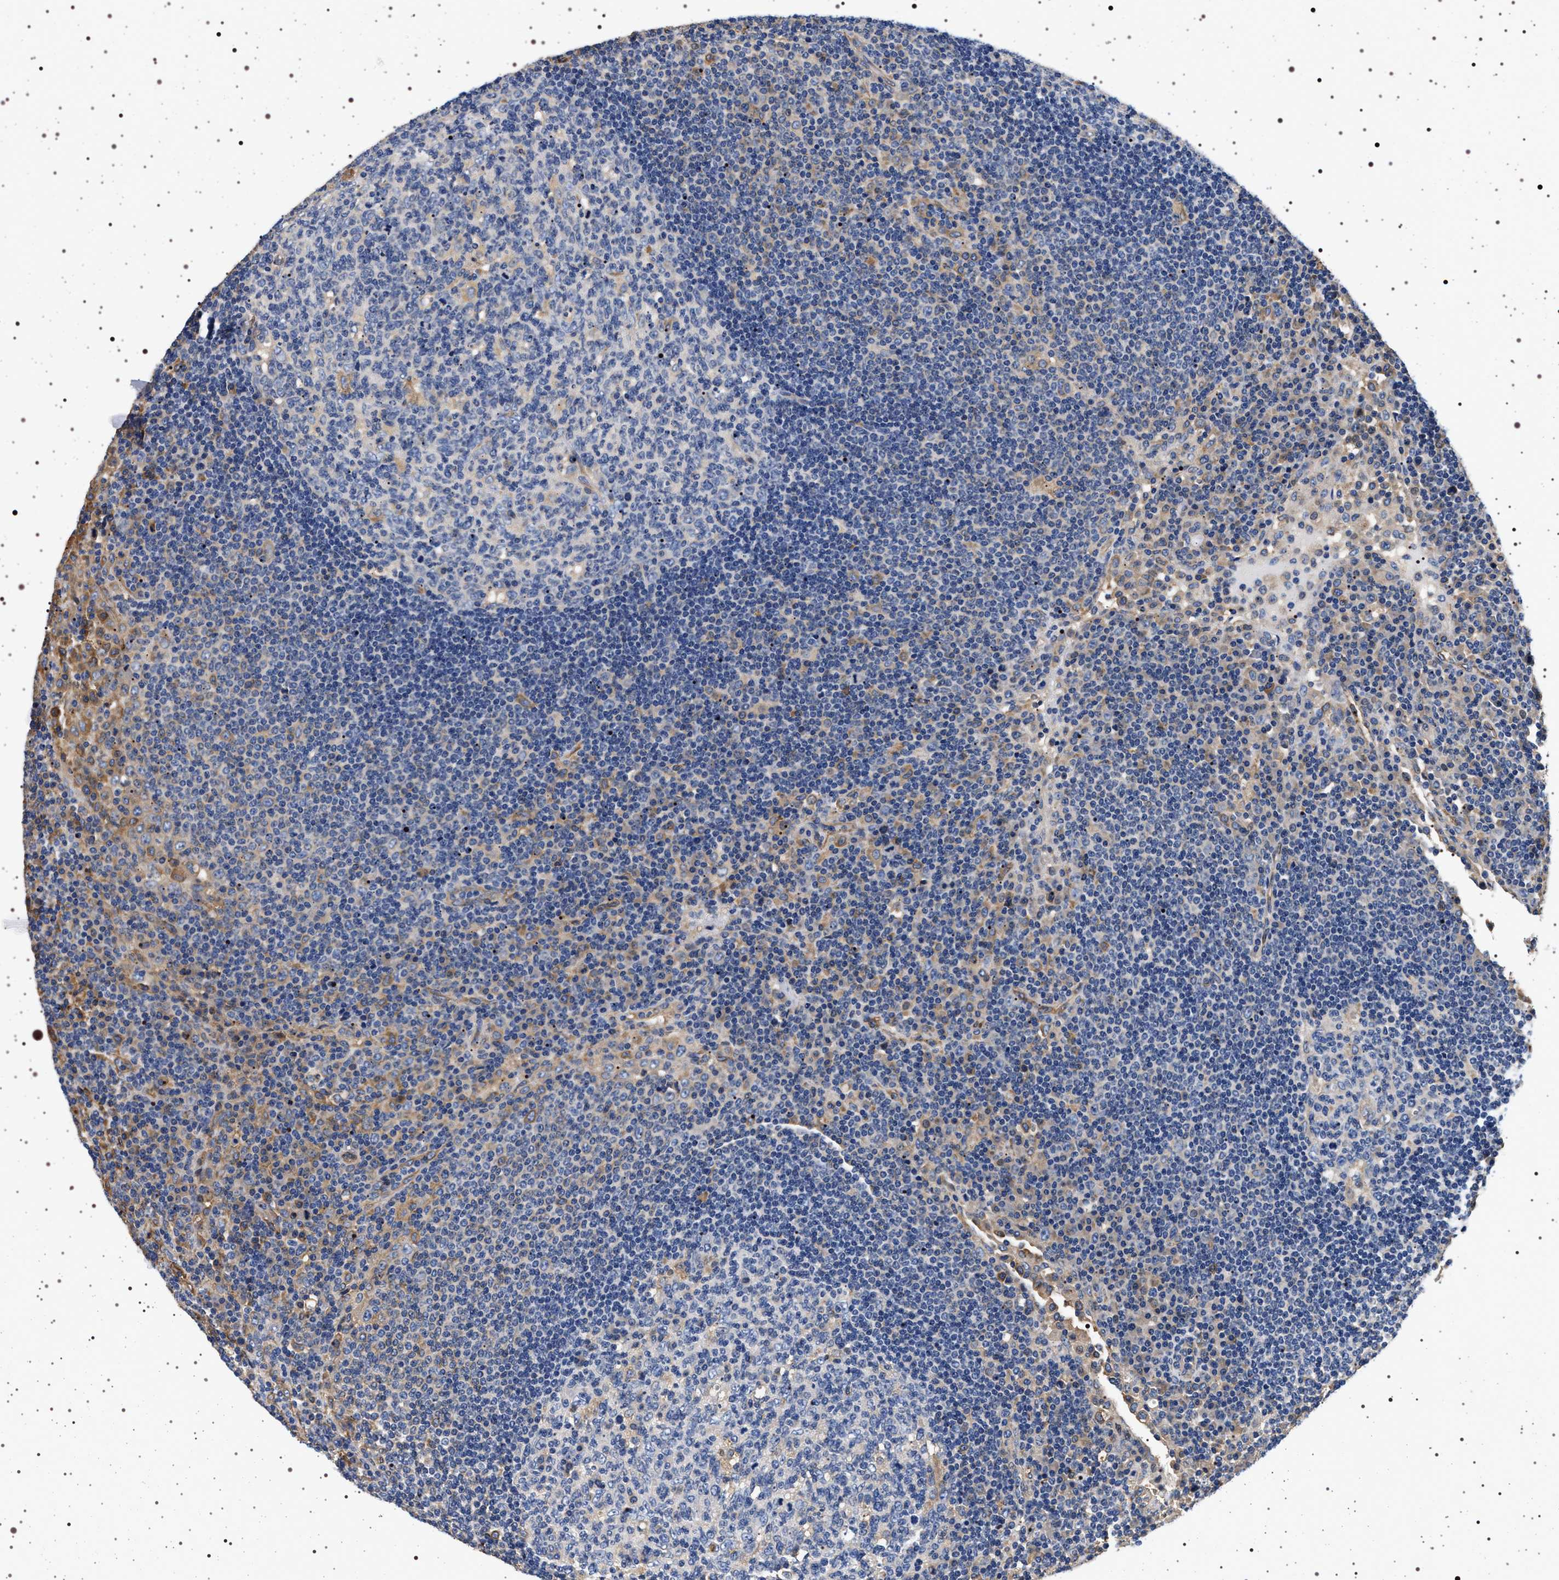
{"staining": {"intensity": "weak", "quantity": "<25%", "location": "cytoplasmic/membranous"}, "tissue": "lymph node", "cell_type": "Germinal center cells", "image_type": "normal", "snomed": [{"axis": "morphology", "description": "Normal tissue, NOS"}, {"axis": "topography", "description": "Lymph node"}], "caption": "This histopathology image is of normal lymph node stained with IHC to label a protein in brown with the nuclei are counter-stained blue. There is no expression in germinal center cells.", "gene": "HSD17B1", "patient": {"sex": "female", "age": 53}}